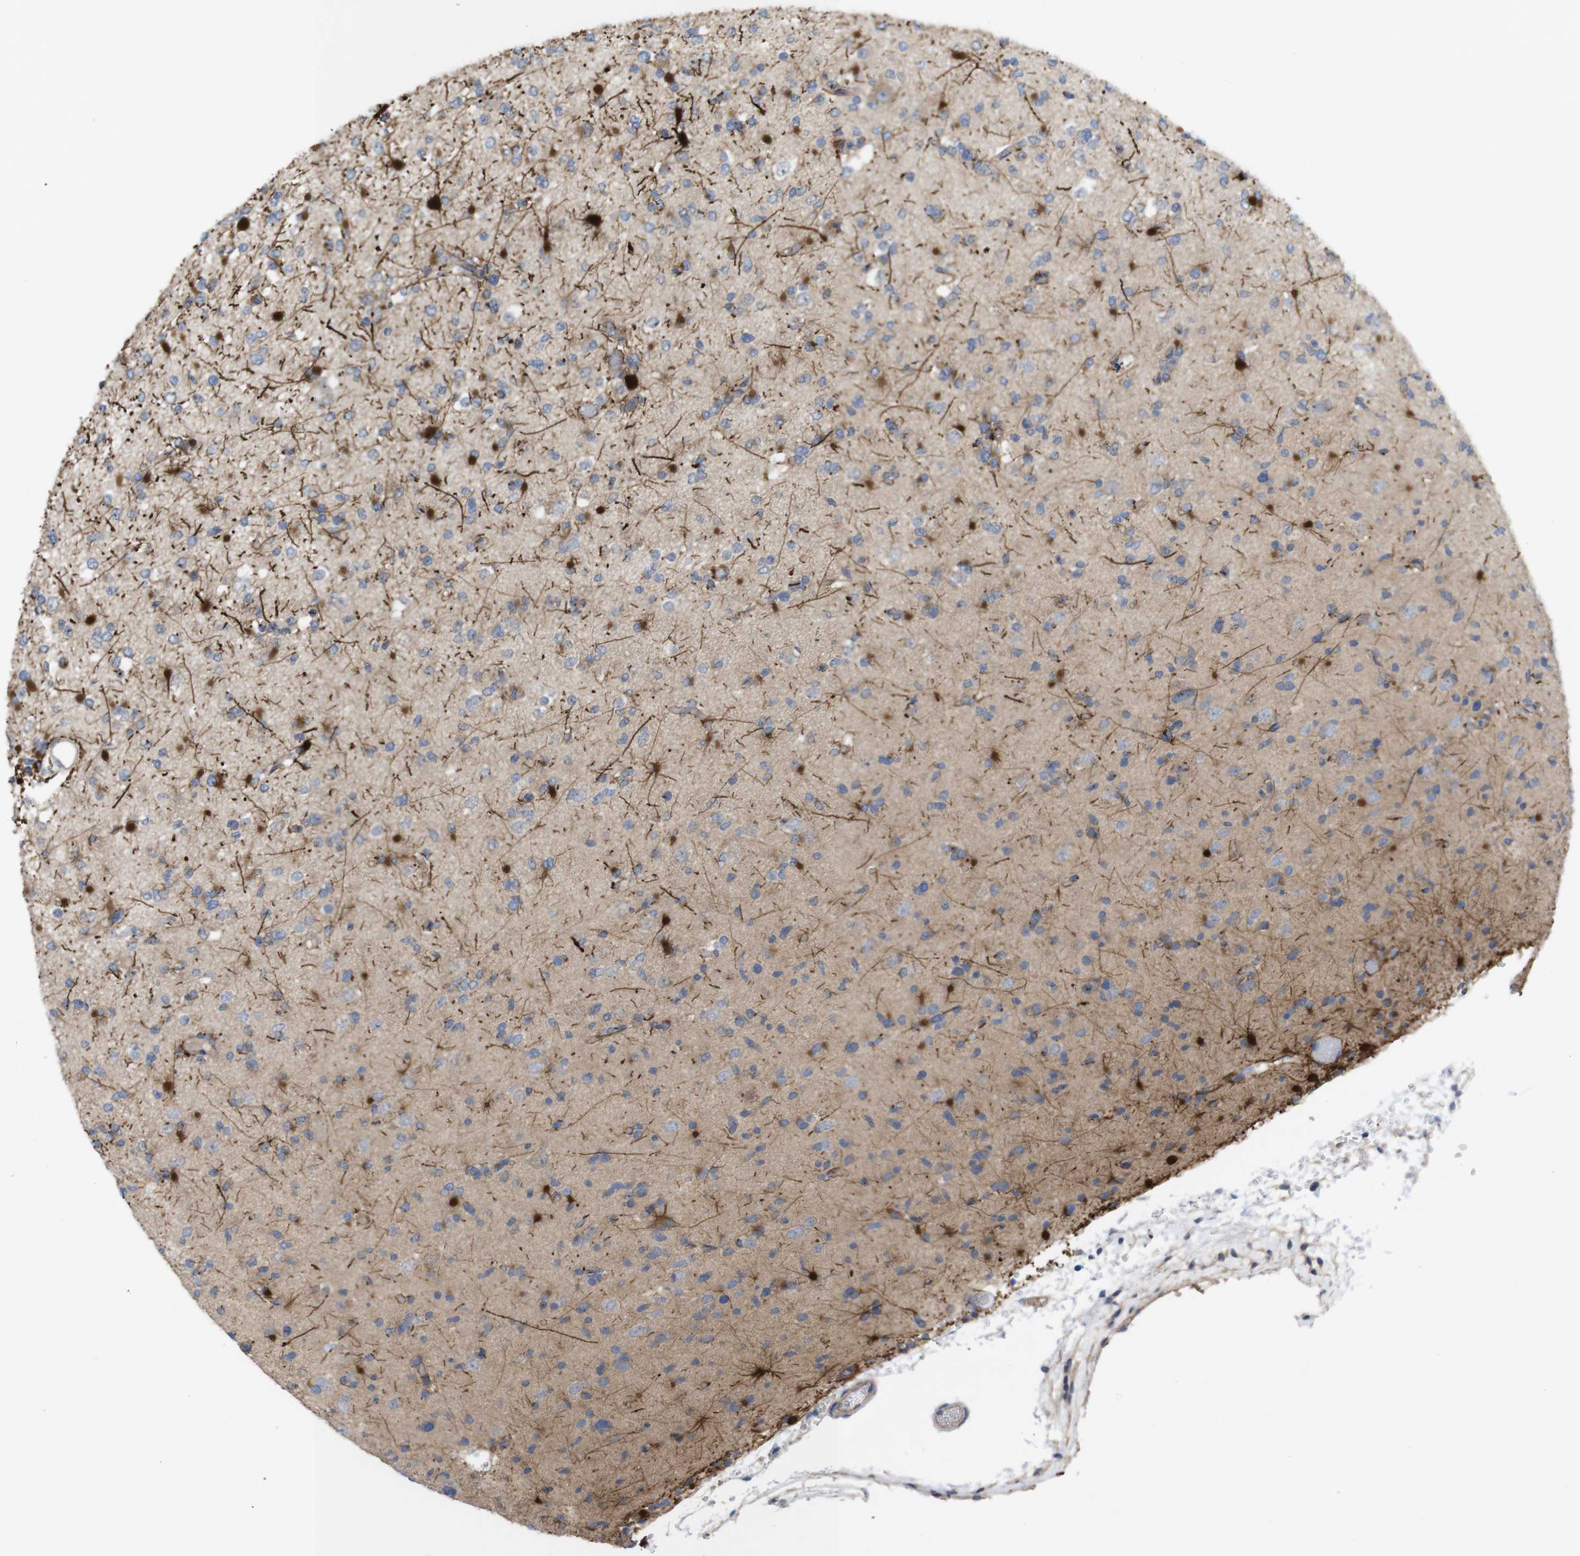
{"staining": {"intensity": "moderate", "quantity": "25%-75%", "location": "cytoplasmic/membranous"}, "tissue": "glioma", "cell_type": "Tumor cells", "image_type": "cancer", "snomed": [{"axis": "morphology", "description": "Glioma, malignant, Low grade"}, {"axis": "topography", "description": "Brain"}], "caption": "Low-grade glioma (malignant) stained with a protein marker demonstrates moderate staining in tumor cells.", "gene": "KIDINS220", "patient": {"sex": "female", "age": 22}}